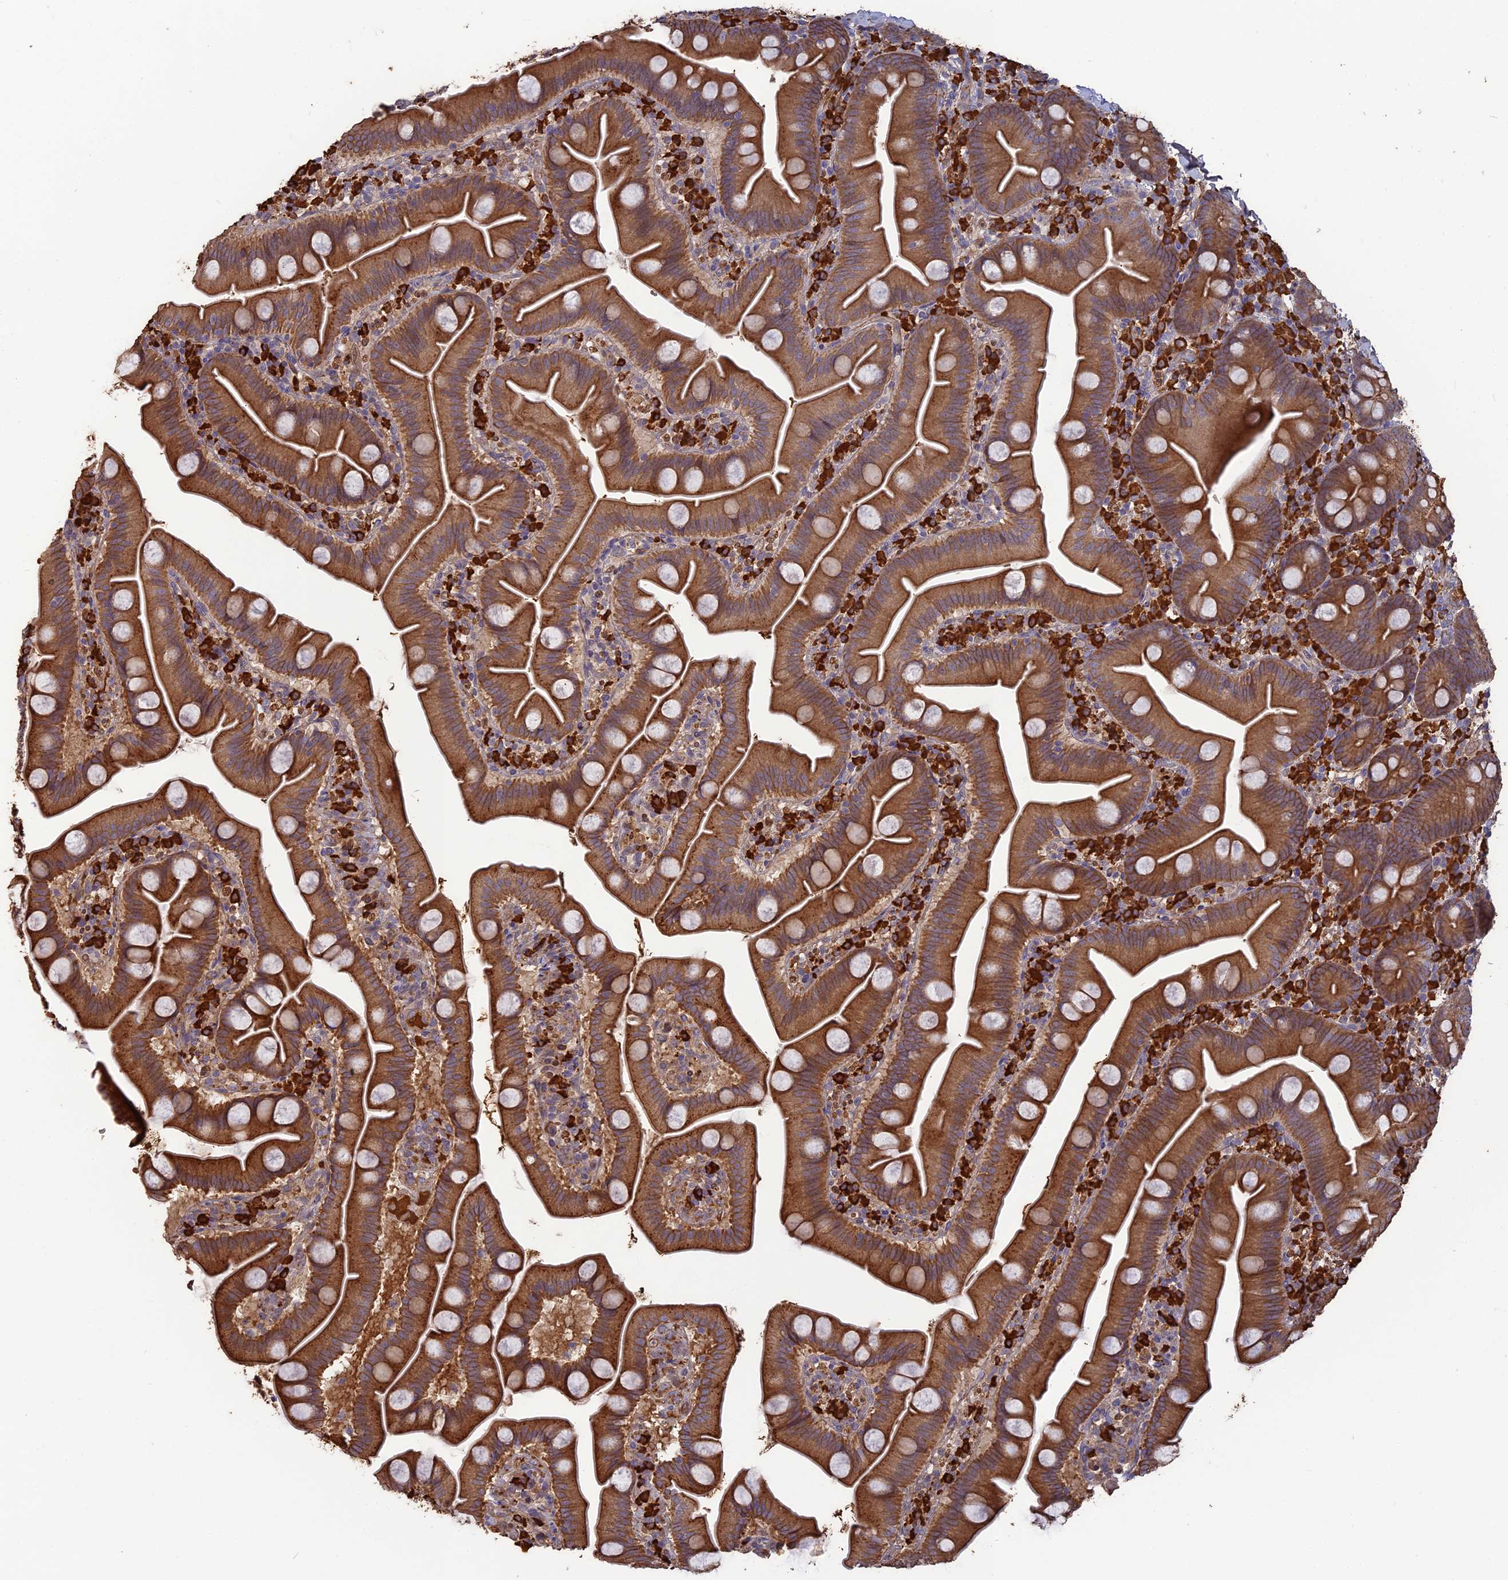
{"staining": {"intensity": "strong", "quantity": ">75%", "location": "cytoplasmic/membranous"}, "tissue": "small intestine", "cell_type": "Glandular cells", "image_type": "normal", "snomed": [{"axis": "morphology", "description": "Normal tissue, NOS"}, {"axis": "topography", "description": "Small intestine"}], "caption": "Small intestine was stained to show a protein in brown. There is high levels of strong cytoplasmic/membranous staining in approximately >75% of glandular cells. The staining is performed using DAB brown chromogen to label protein expression. The nuclei are counter-stained blue using hematoxylin.", "gene": "ERMAP", "patient": {"sex": "female", "age": 68}}